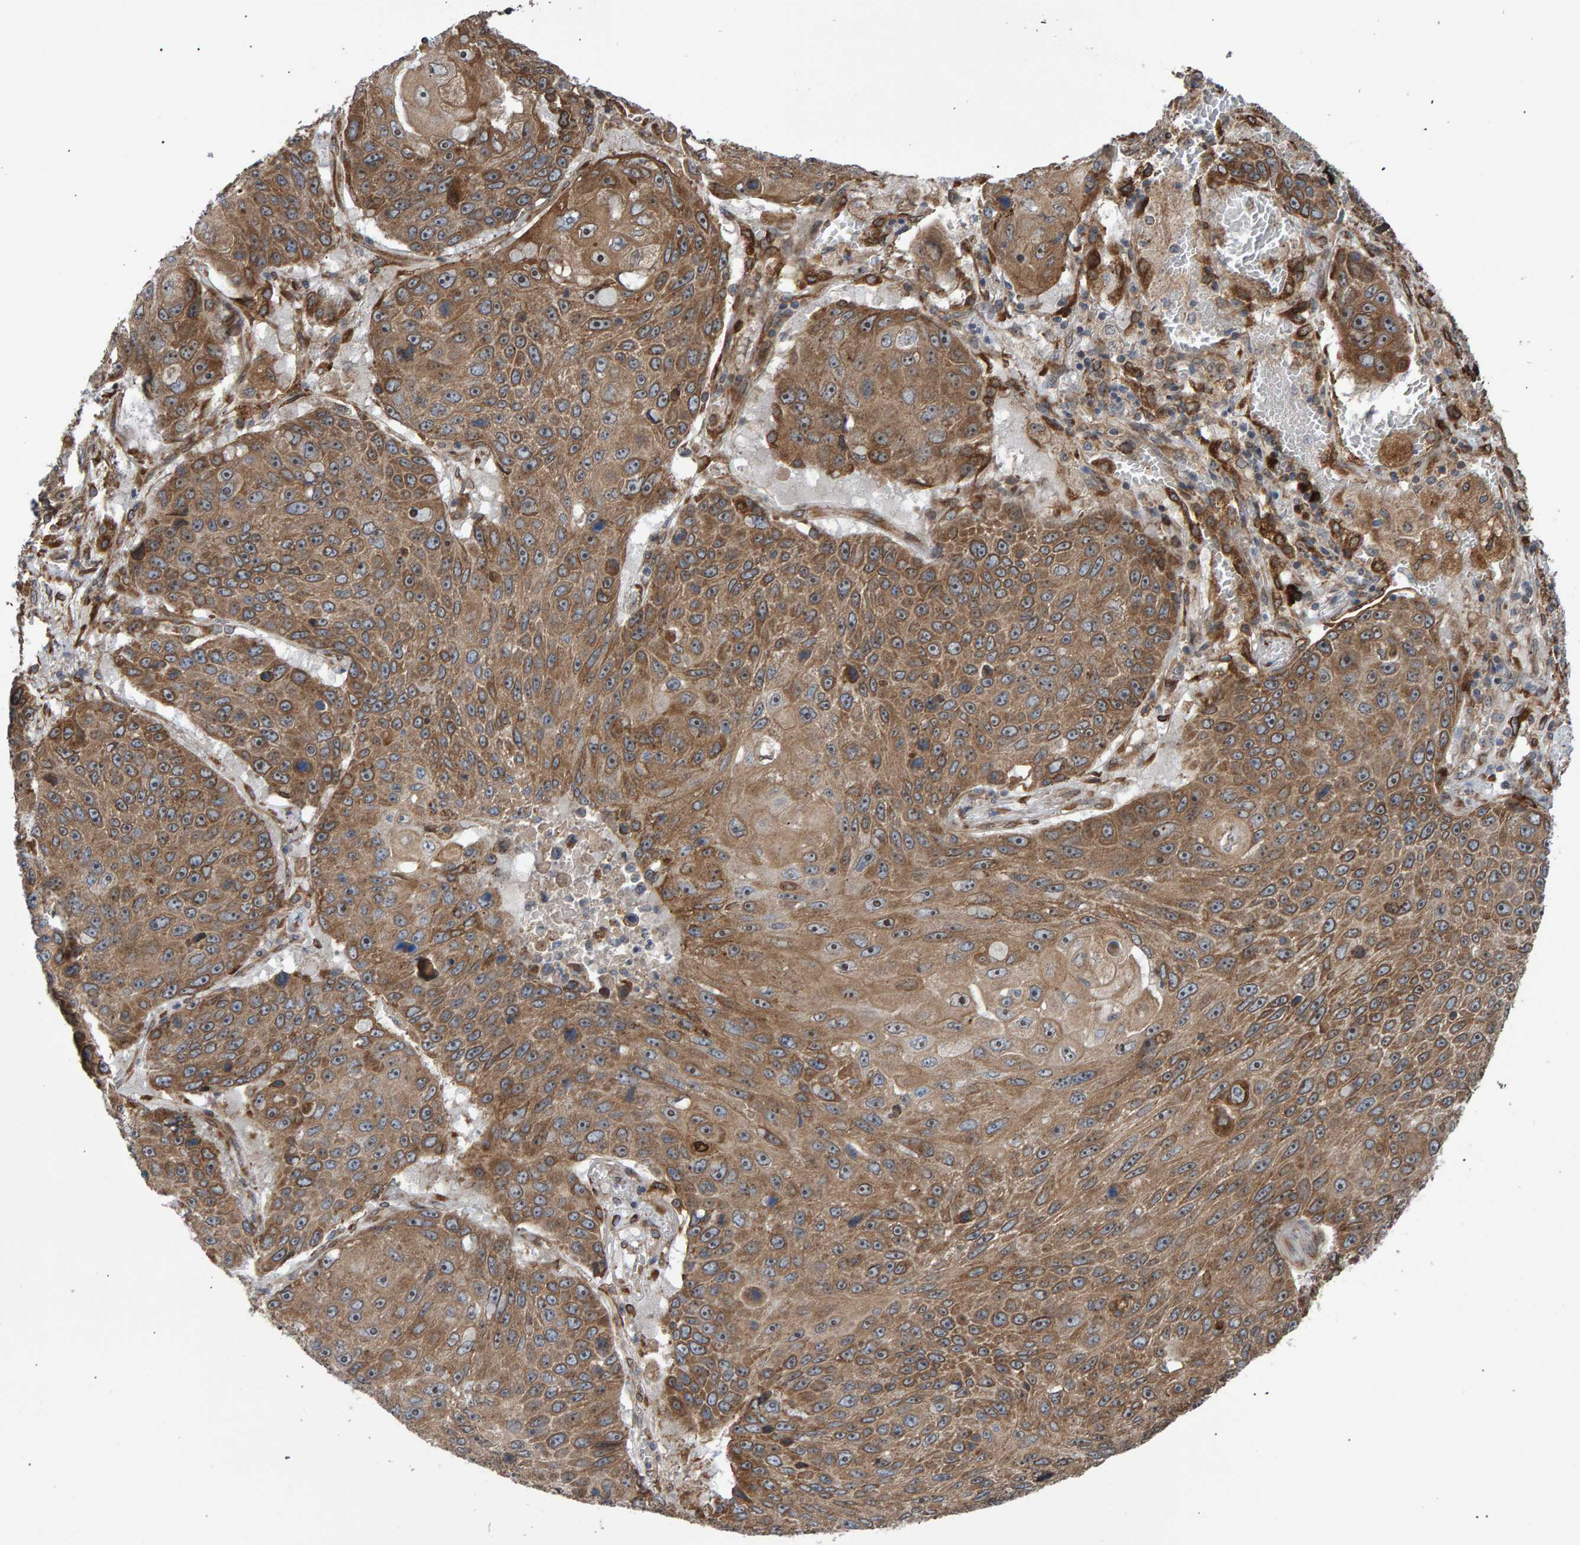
{"staining": {"intensity": "moderate", "quantity": ">75%", "location": "cytoplasmic/membranous"}, "tissue": "lung cancer", "cell_type": "Tumor cells", "image_type": "cancer", "snomed": [{"axis": "morphology", "description": "Squamous cell carcinoma, NOS"}, {"axis": "topography", "description": "Lung"}], "caption": "Immunohistochemical staining of human lung cancer (squamous cell carcinoma) exhibits medium levels of moderate cytoplasmic/membranous staining in approximately >75% of tumor cells.", "gene": "FAM117A", "patient": {"sex": "male", "age": 61}}